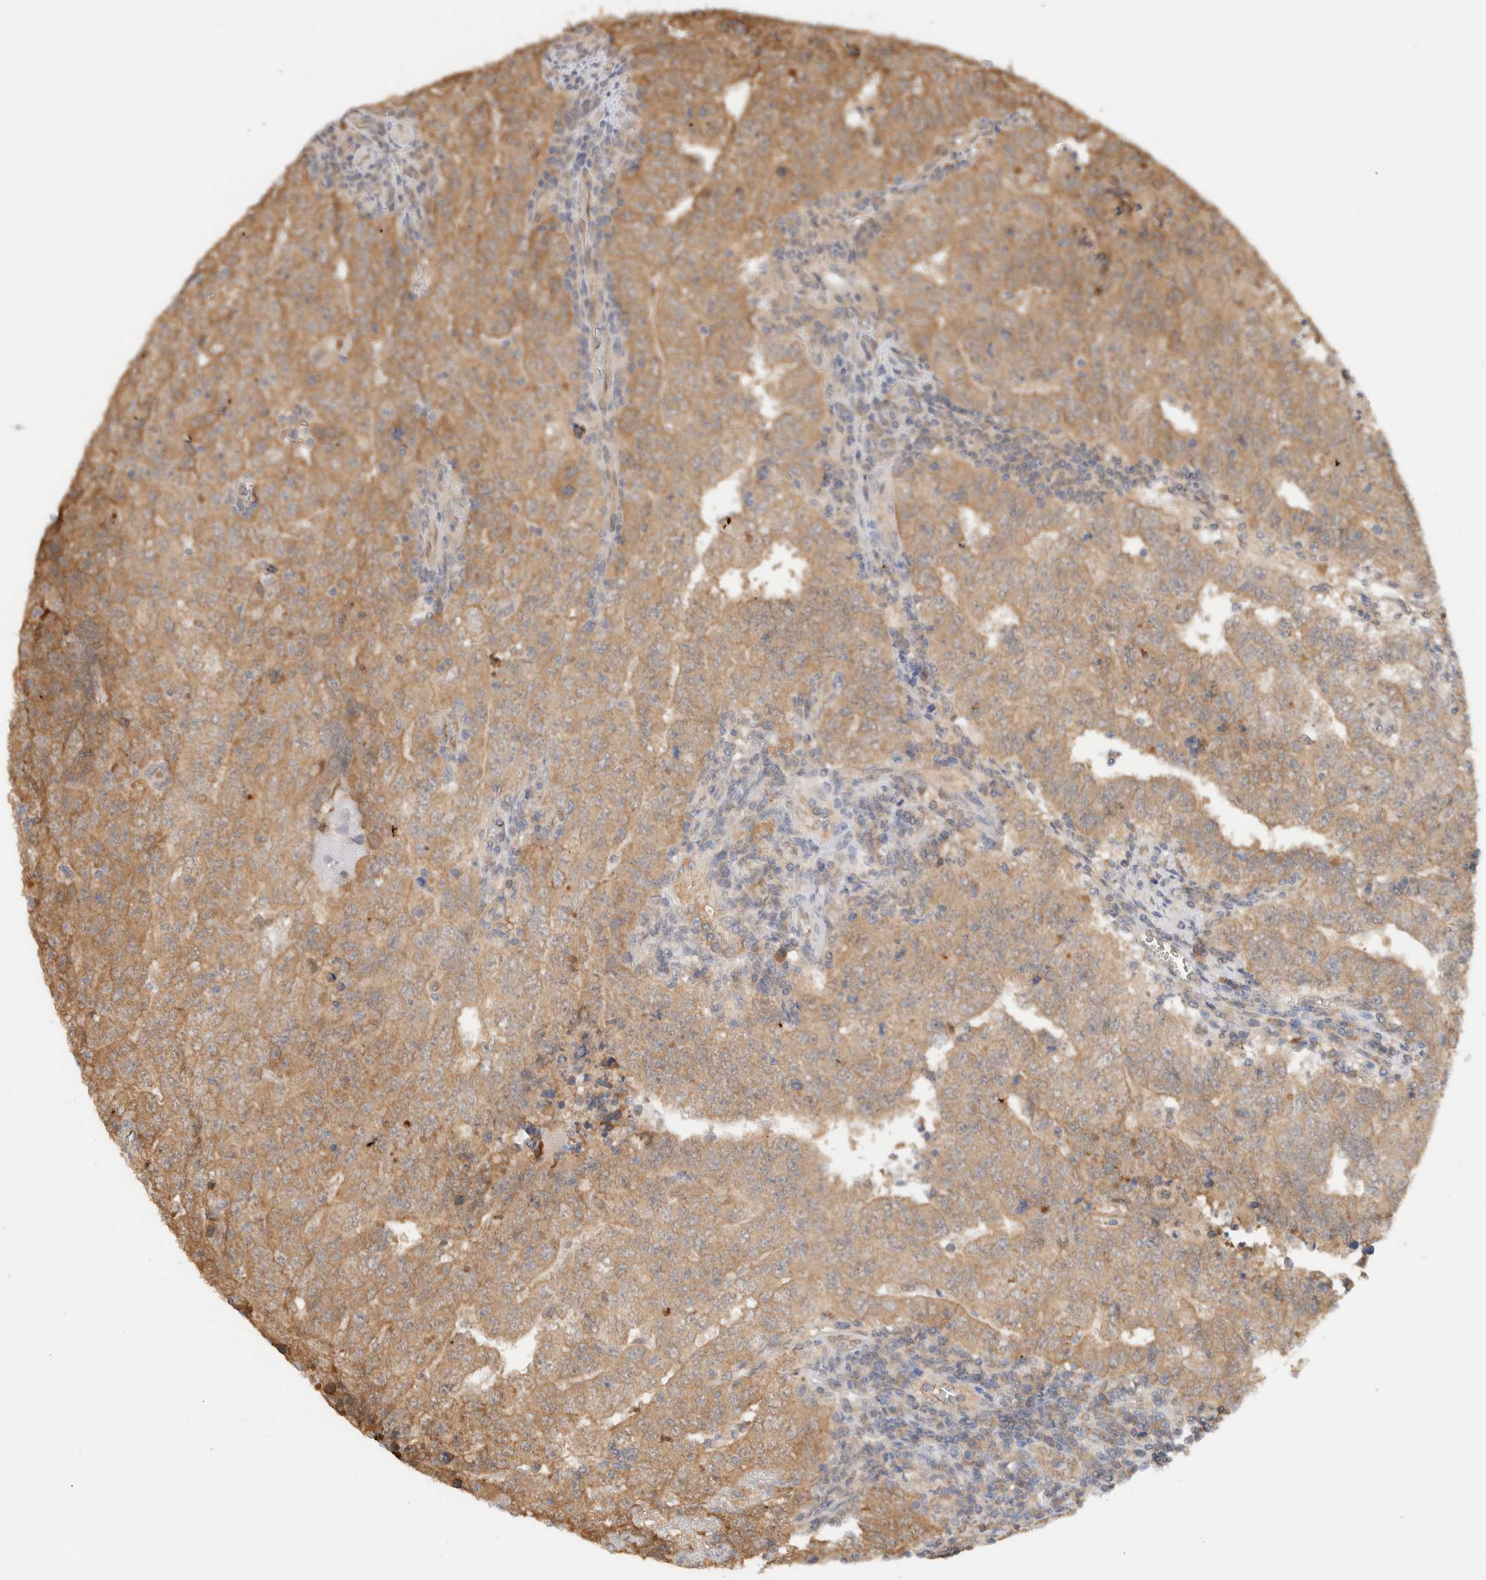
{"staining": {"intensity": "moderate", "quantity": ">75%", "location": "cytoplasmic/membranous"}, "tissue": "testis cancer", "cell_type": "Tumor cells", "image_type": "cancer", "snomed": [{"axis": "morphology", "description": "Carcinoma, Embryonal, NOS"}, {"axis": "topography", "description": "Testis"}], "caption": "Immunohistochemistry micrograph of human testis cancer stained for a protein (brown), which displays medium levels of moderate cytoplasmic/membranous positivity in approximately >75% of tumor cells.", "gene": "CA13", "patient": {"sex": "male", "age": 26}}